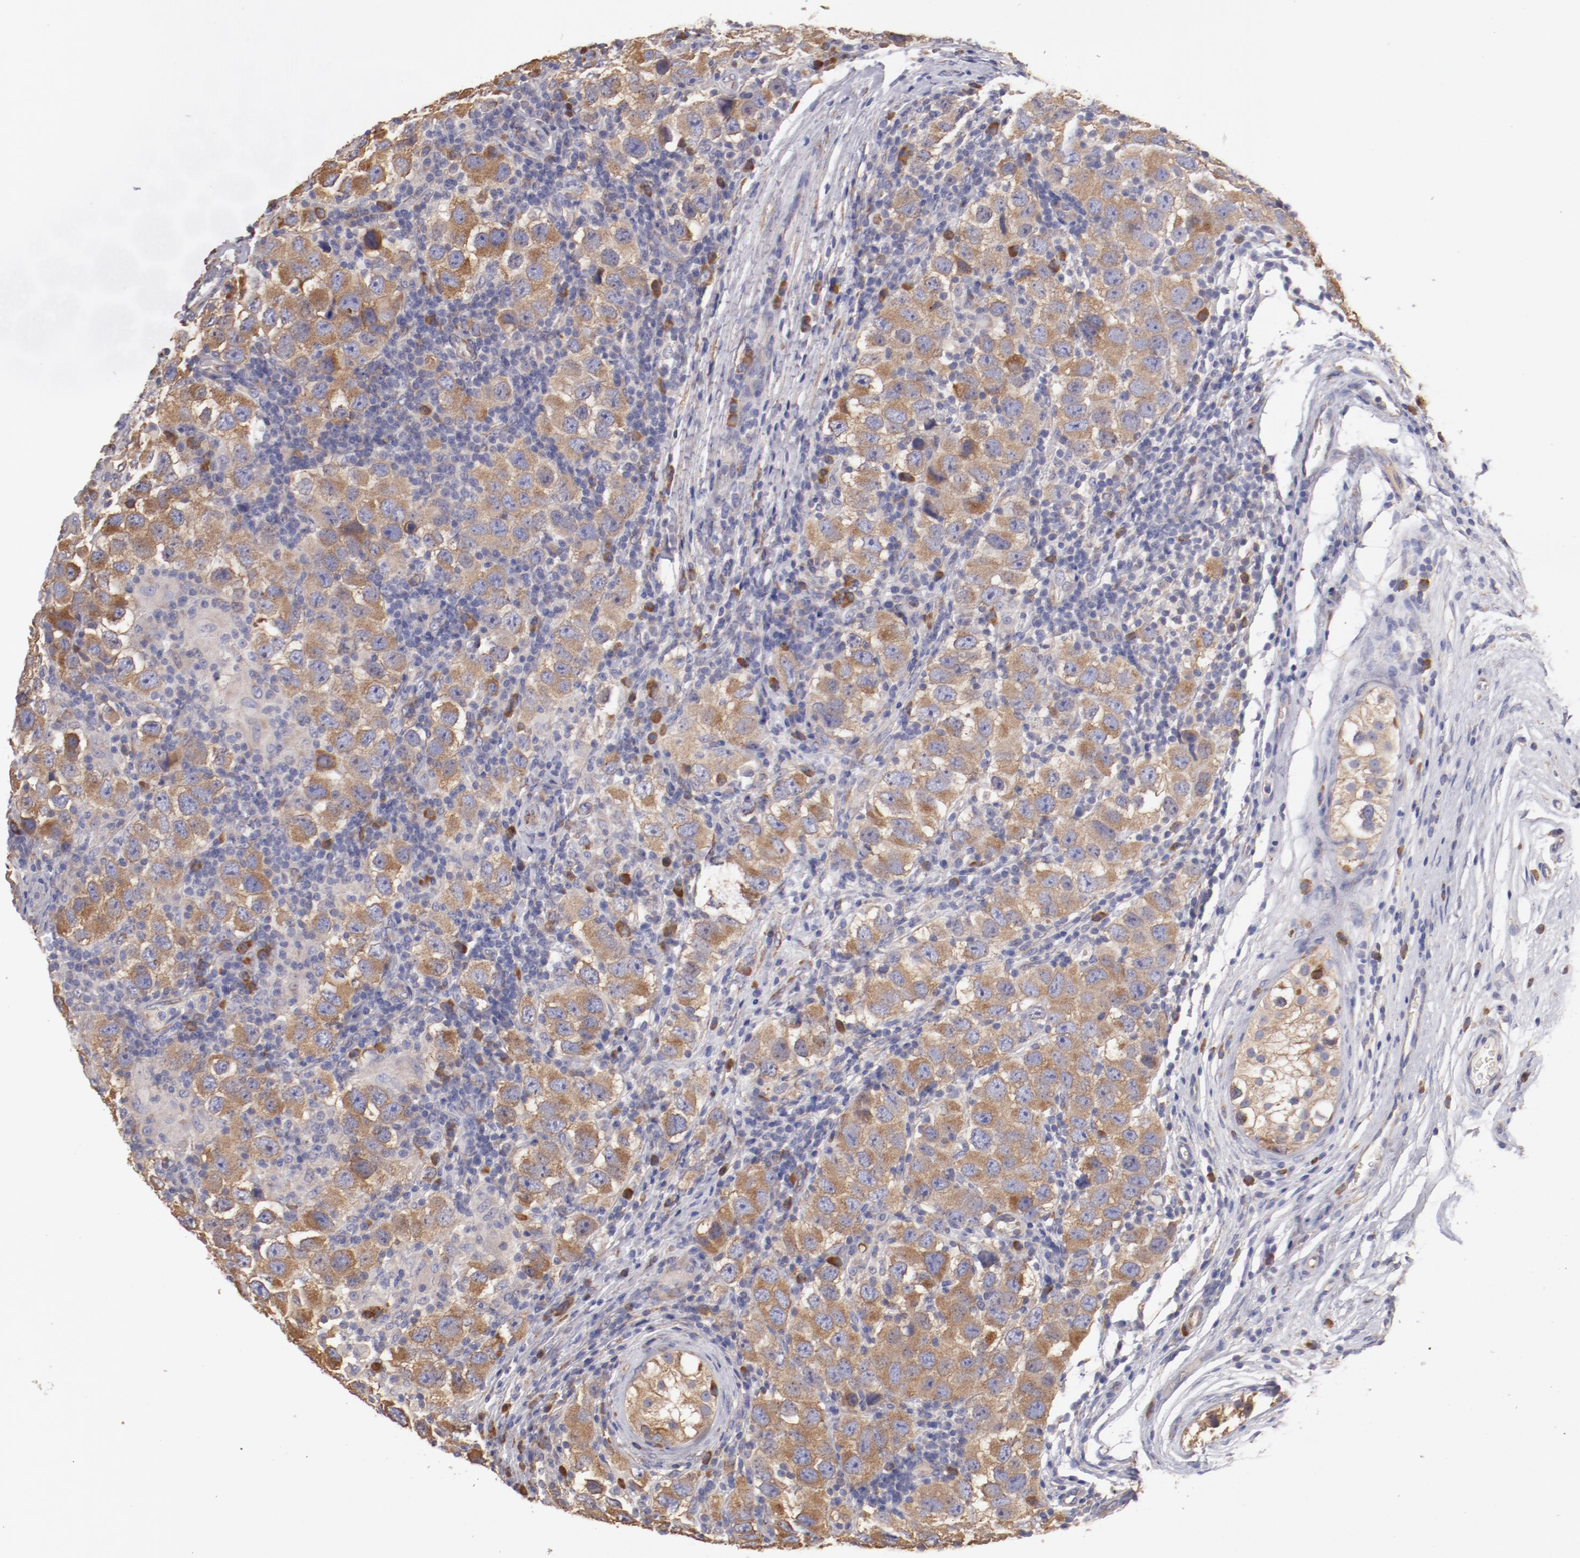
{"staining": {"intensity": "moderate", "quantity": ">75%", "location": "cytoplasmic/membranous"}, "tissue": "testis cancer", "cell_type": "Tumor cells", "image_type": "cancer", "snomed": [{"axis": "morphology", "description": "Carcinoma, Embryonal, NOS"}, {"axis": "topography", "description": "Testis"}], "caption": "Protein expression by immunohistochemistry reveals moderate cytoplasmic/membranous staining in approximately >75% of tumor cells in testis cancer (embryonal carcinoma). Immunohistochemistry (ihc) stains the protein of interest in brown and the nuclei are stained blue.", "gene": "ENTPD5", "patient": {"sex": "male", "age": 21}}